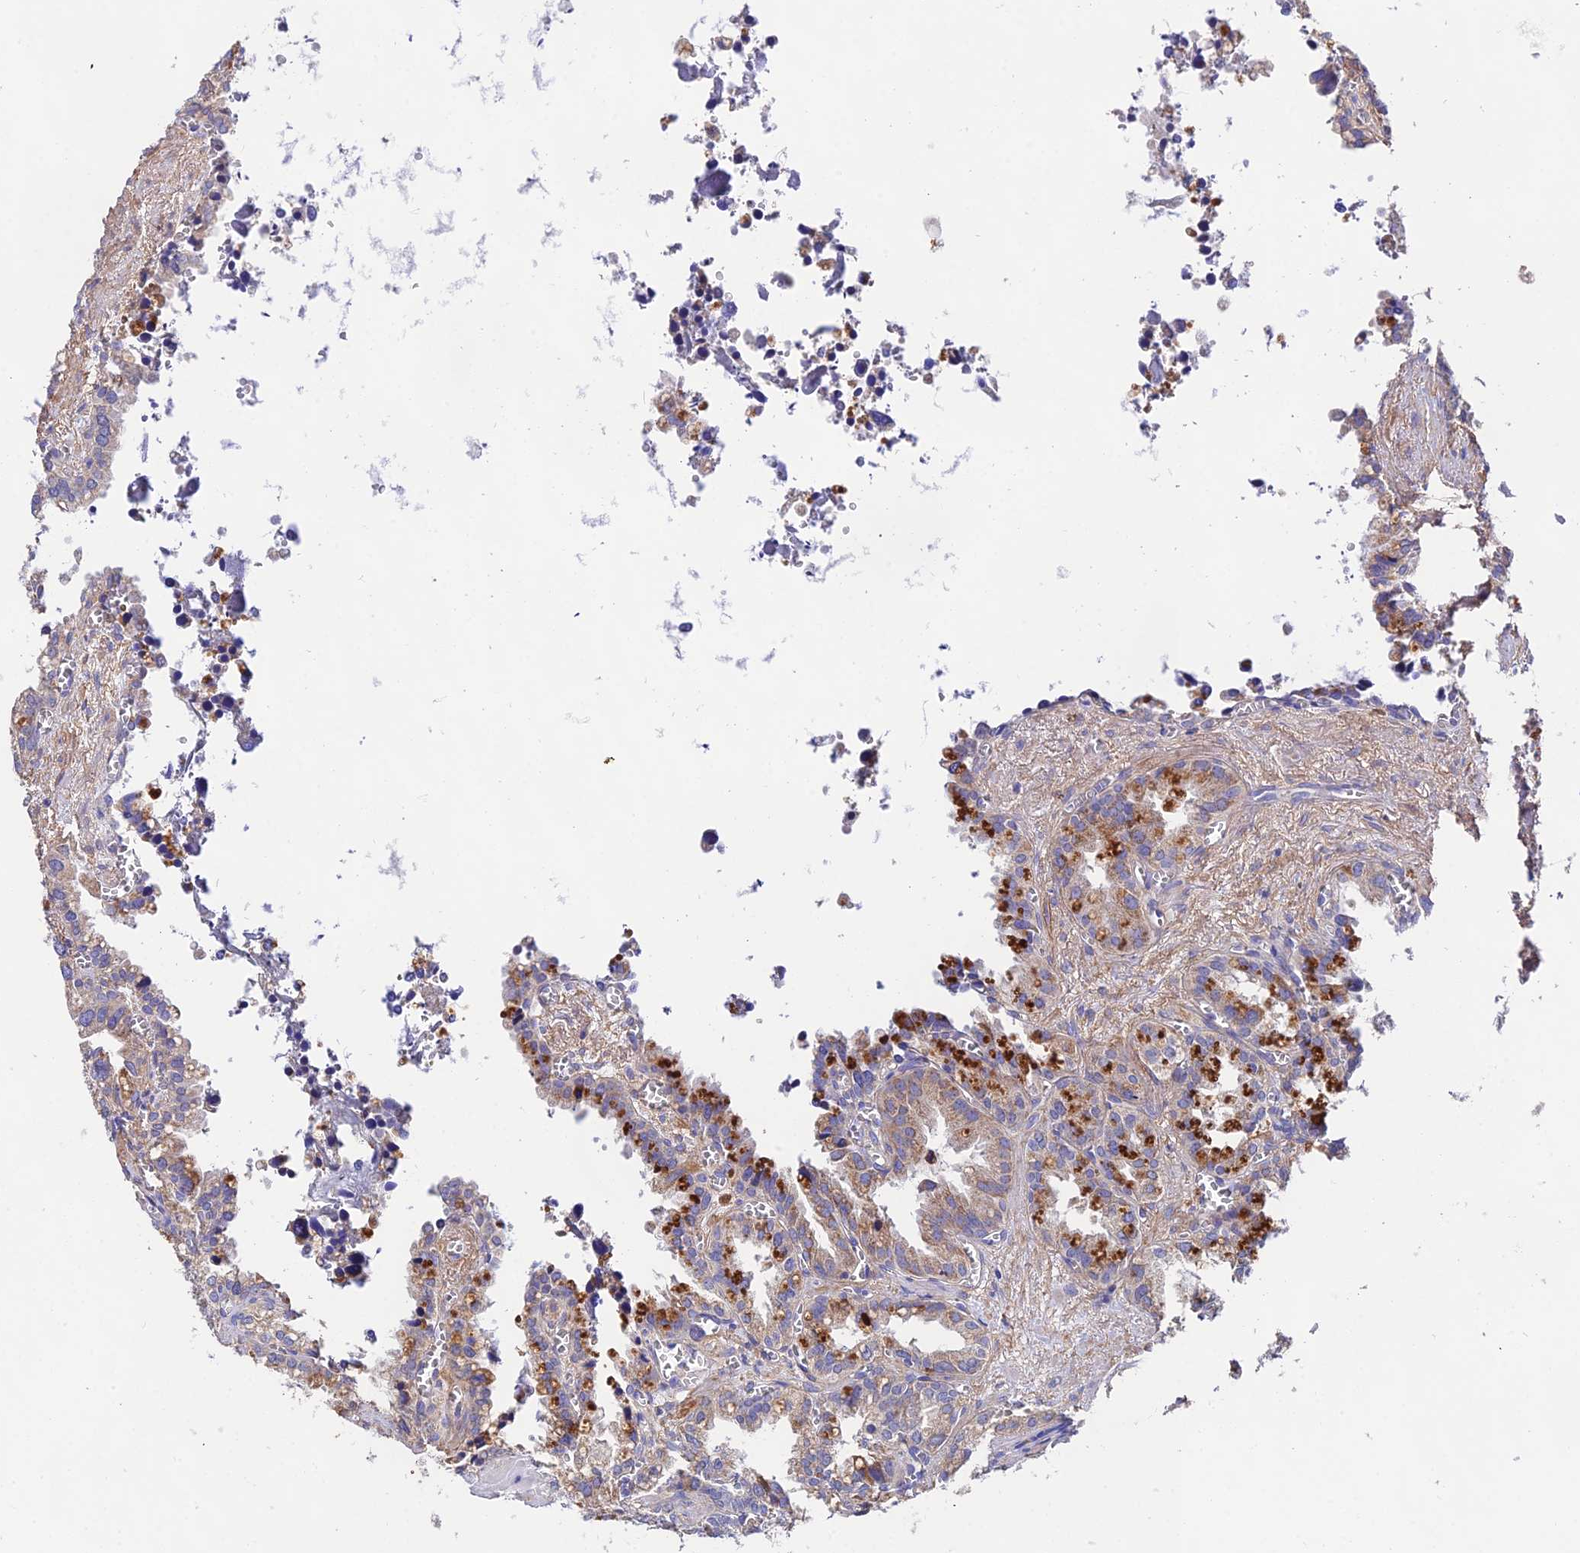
{"staining": {"intensity": "moderate", "quantity": "<25%", "location": "cytoplasmic/membranous"}, "tissue": "seminal vesicle", "cell_type": "Glandular cells", "image_type": "normal", "snomed": [{"axis": "morphology", "description": "Normal tissue, NOS"}, {"axis": "topography", "description": "Prostate"}, {"axis": "topography", "description": "Seminal veicle"}], "caption": "This photomicrograph reveals benign seminal vesicle stained with IHC to label a protein in brown. The cytoplasmic/membranous of glandular cells show moderate positivity for the protein. Nuclei are counter-stained blue.", "gene": "PPP2R2A", "patient": {"sex": "male", "age": 51}}